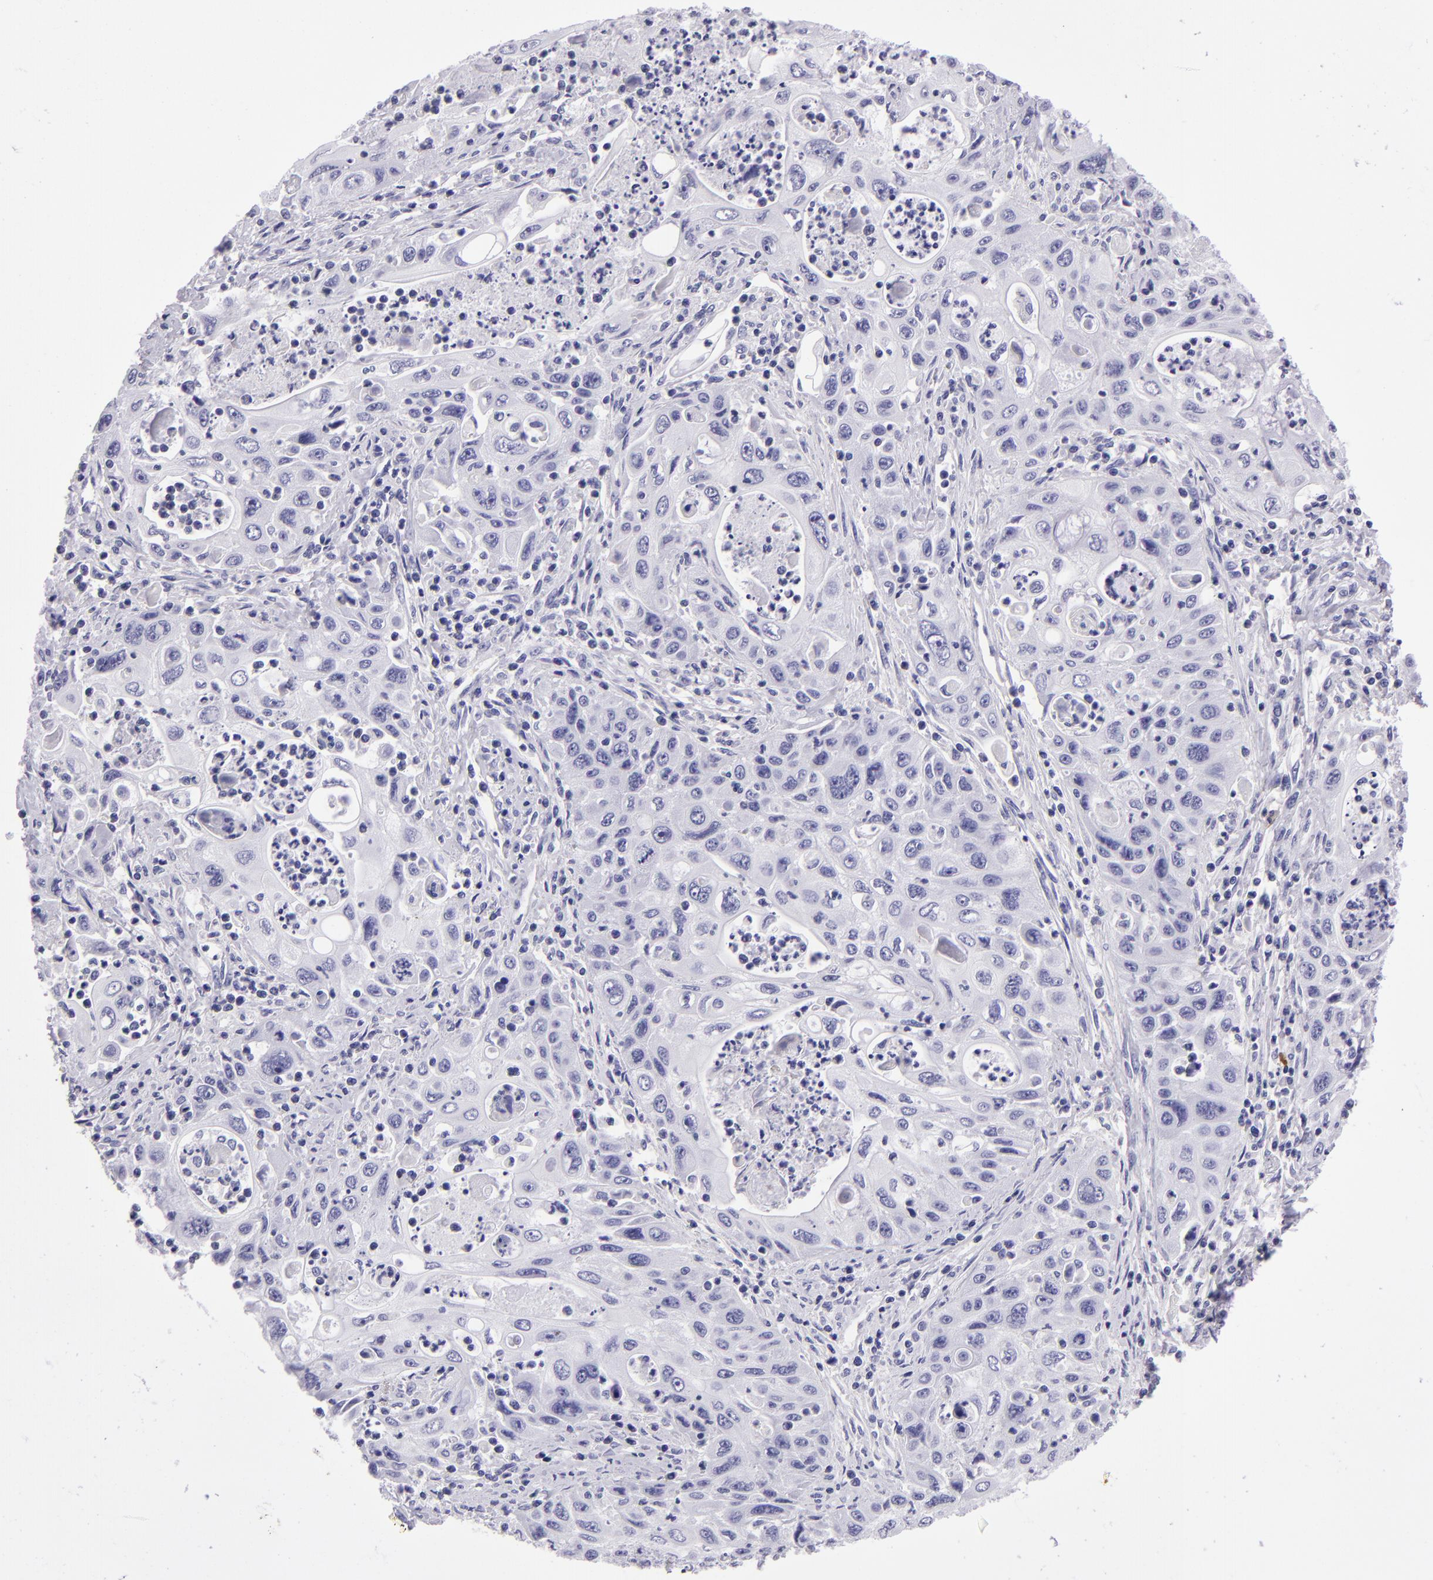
{"staining": {"intensity": "negative", "quantity": "none", "location": "none"}, "tissue": "pancreatic cancer", "cell_type": "Tumor cells", "image_type": "cancer", "snomed": [{"axis": "morphology", "description": "Adenocarcinoma, NOS"}, {"axis": "topography", "description": "Pancreas"}], "caption": "Tumor cells are negative for brown protein staining in pancreatic adenocarcinoma.", "gene": "TYRP1", "patient": {"sex": "male", "age": 70}}